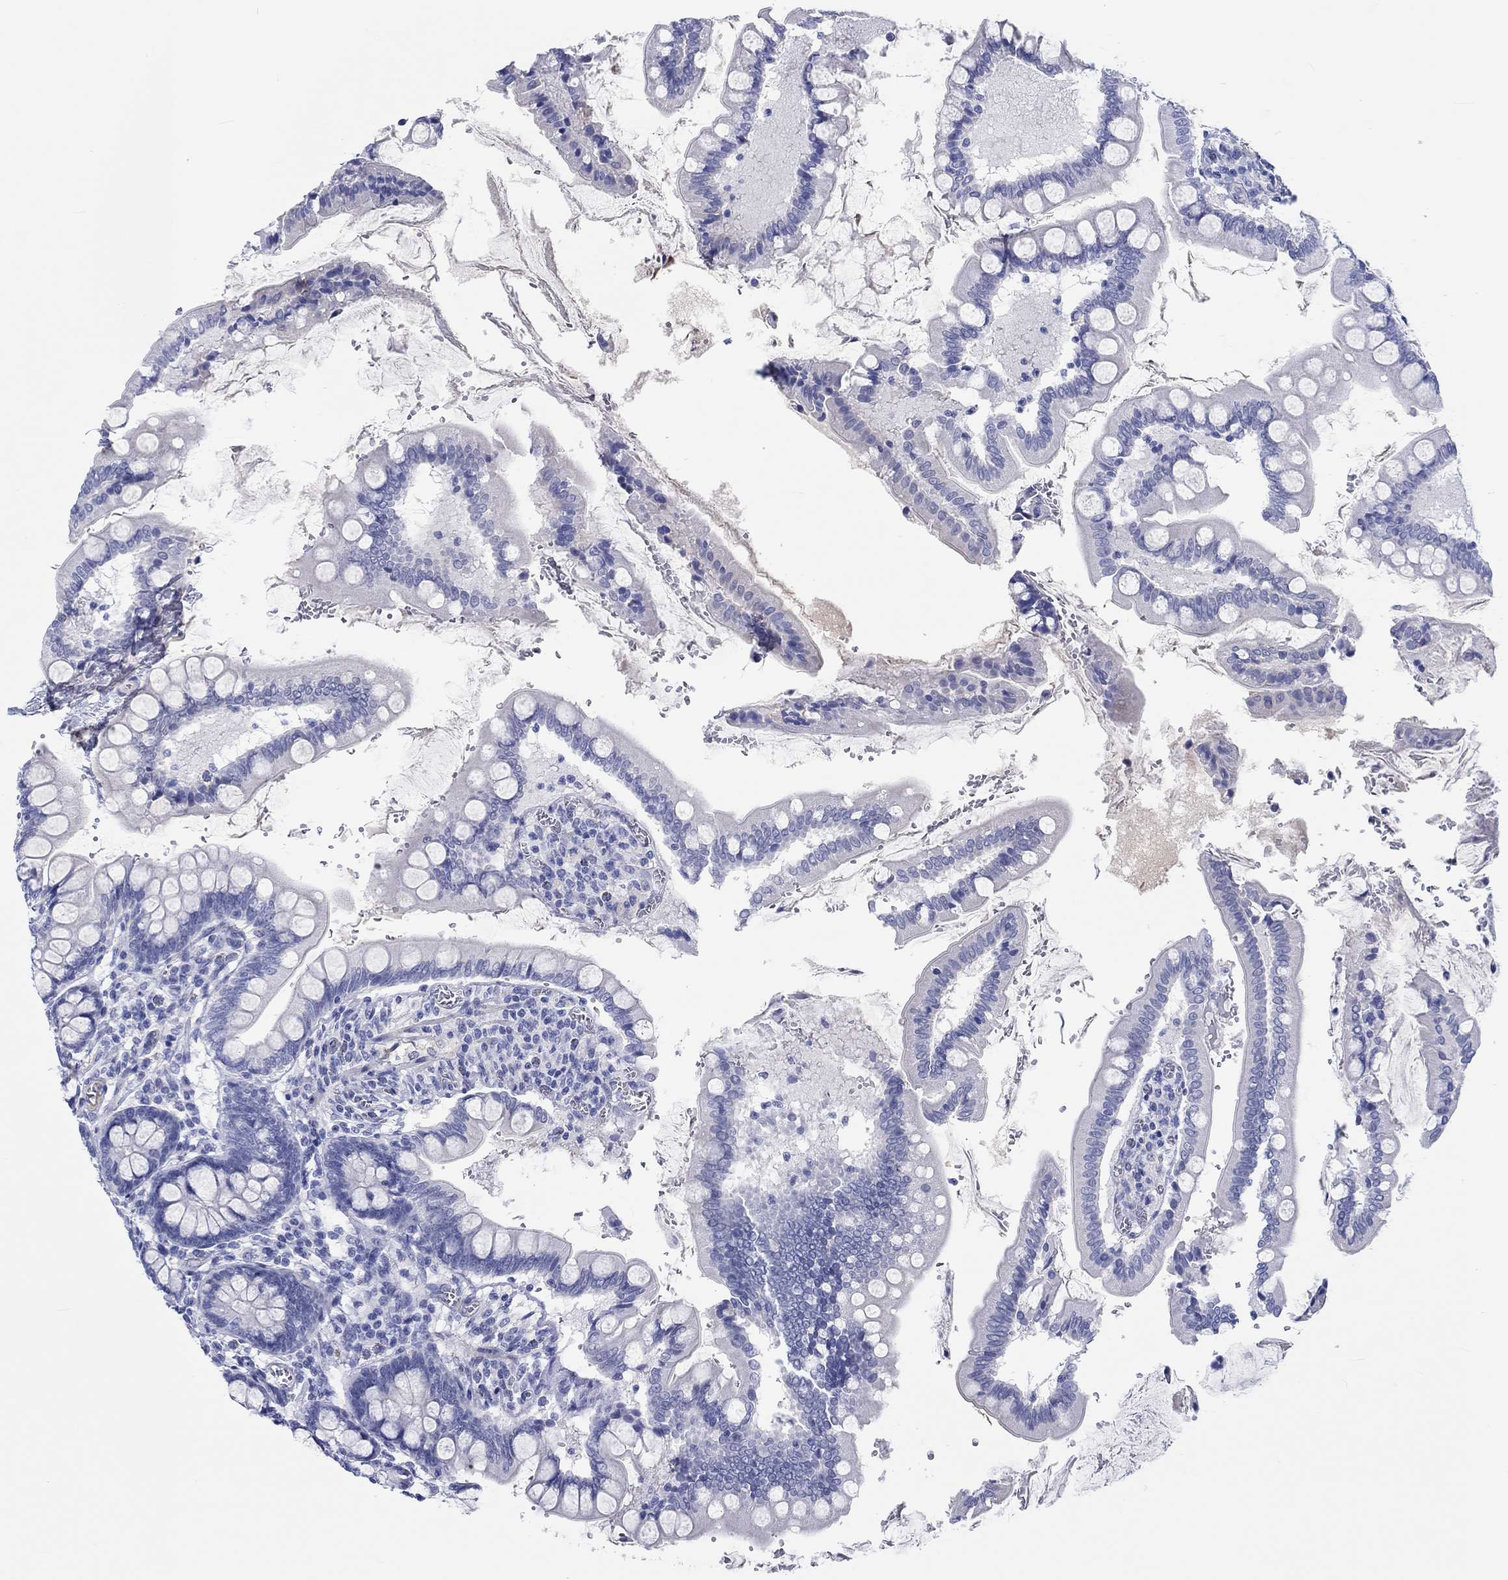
{"staining": {"intensity": "negative", "quantity": "none", "location": "none"}, "tissue": "small intestine", "cell_type": "Glandular cells", "image_type": "normal", "snomed": [{"axis": "morphology", "description": "Normal tissue, NOS"}, {"axis": "topography", "description": "Small intestine"}], "caption": "This is a photomicrograph of IHC staining of normal small intestine, which shows no staining in glandular cells. The staining was performed using DAB to visualize the protein expression in brown, while the nuclei were stained in blue with hematoxylin (Magnification: 20x).", "gene": "CDY1B", "patient": {"sex": "female", "age": 56}}